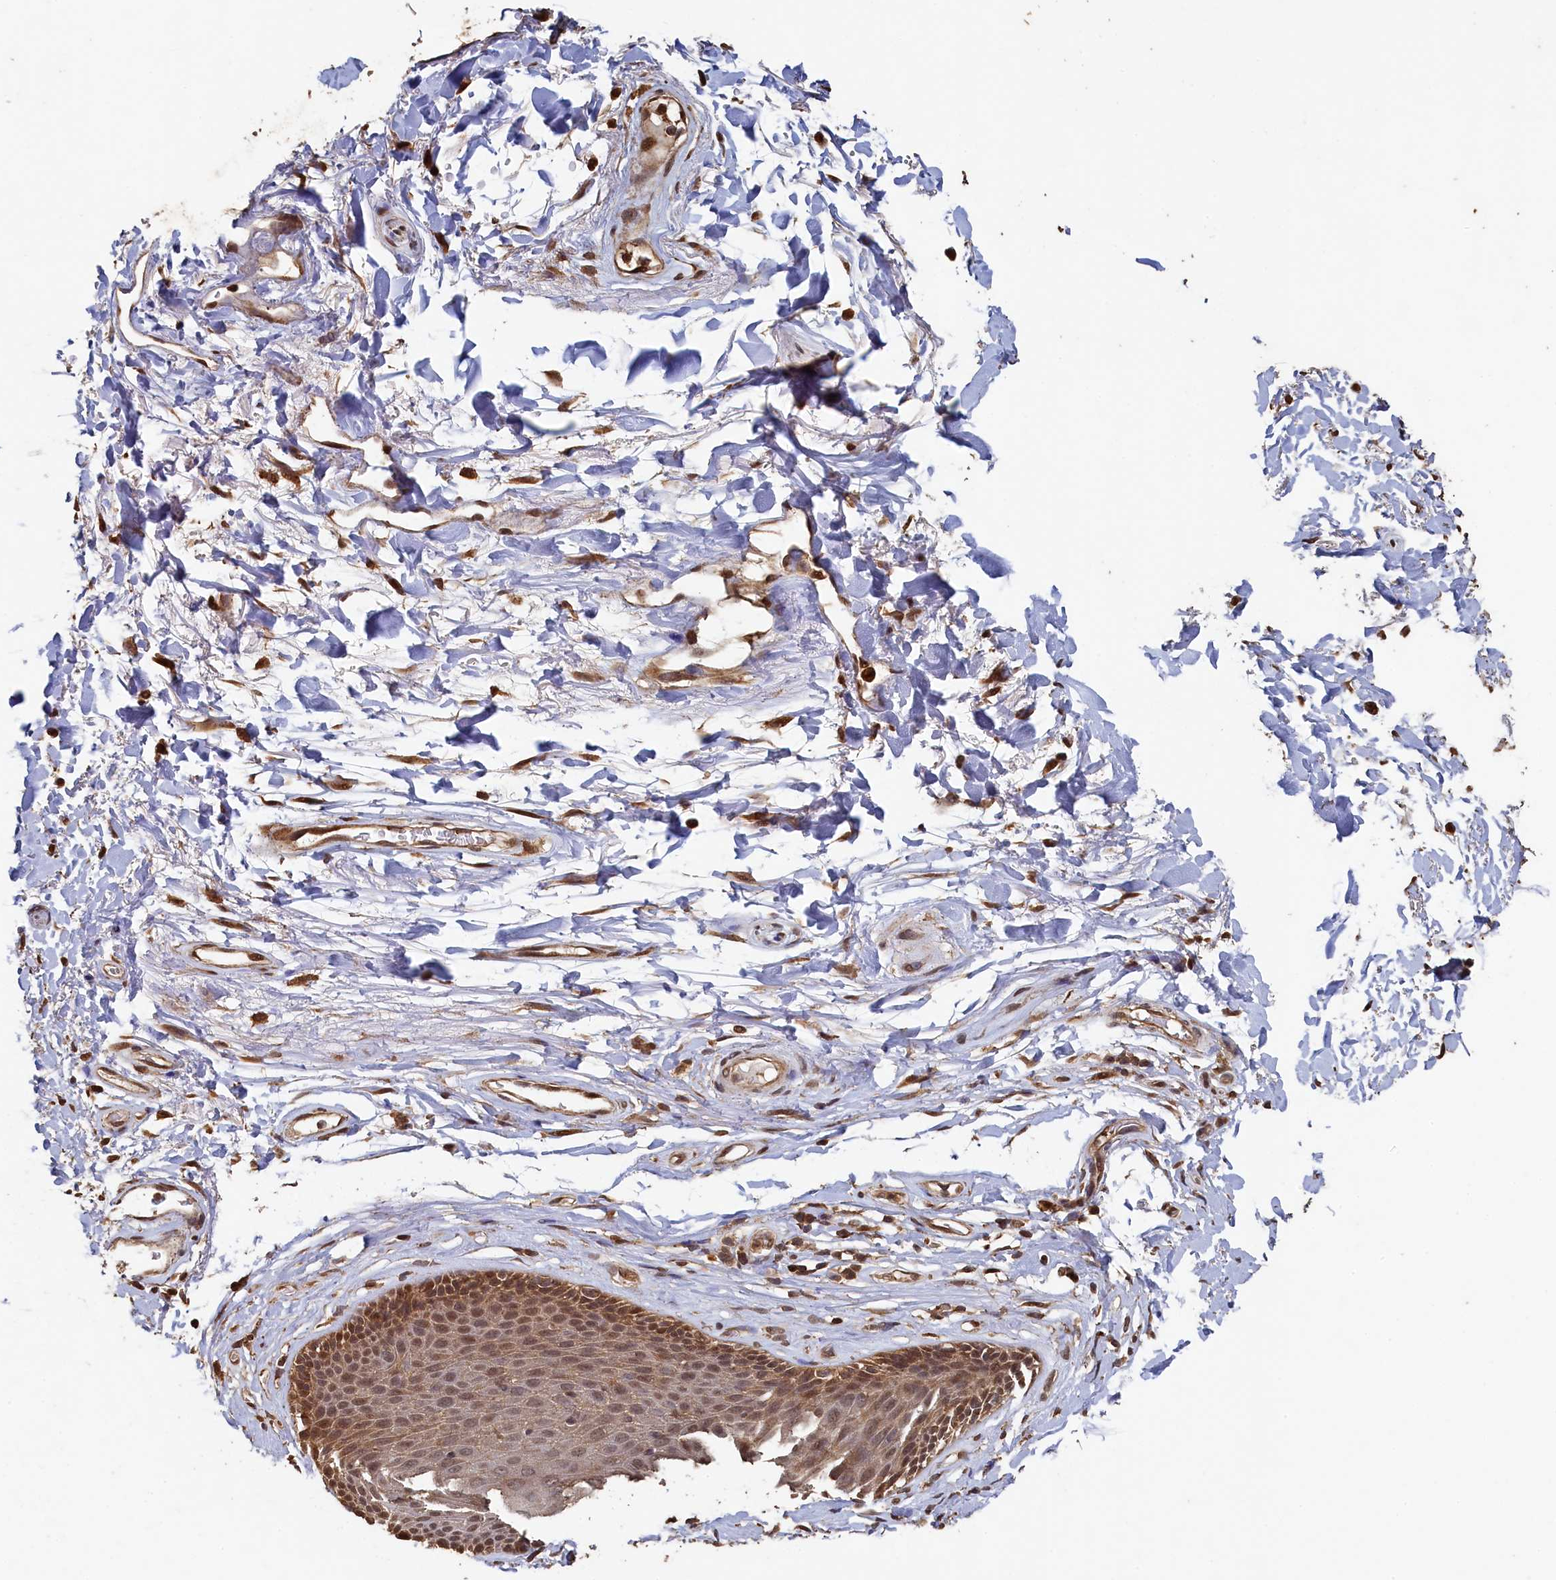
{"staining": {"intensity": "moderate", "quantity": ">75%", "location": "cytoplasmic/membranous,nuclear"}, "tissue": "skin", "cell_type": "Epidermal cells", "image_type": "normal", "snomed": [{"axis": "morphology", "description": "Normal tissue, NOS"}, {"axis": "topography", "description": "Anal"}], "caption": "Unremarkable skin exhibits moderate cytoplasmic/membranous,nuclear positivity in approximately >75% of epidermal cells, visualized by immunohistochemistry.", "gene": "PIGN", "patient": {"sex": "male", "age": 74}}